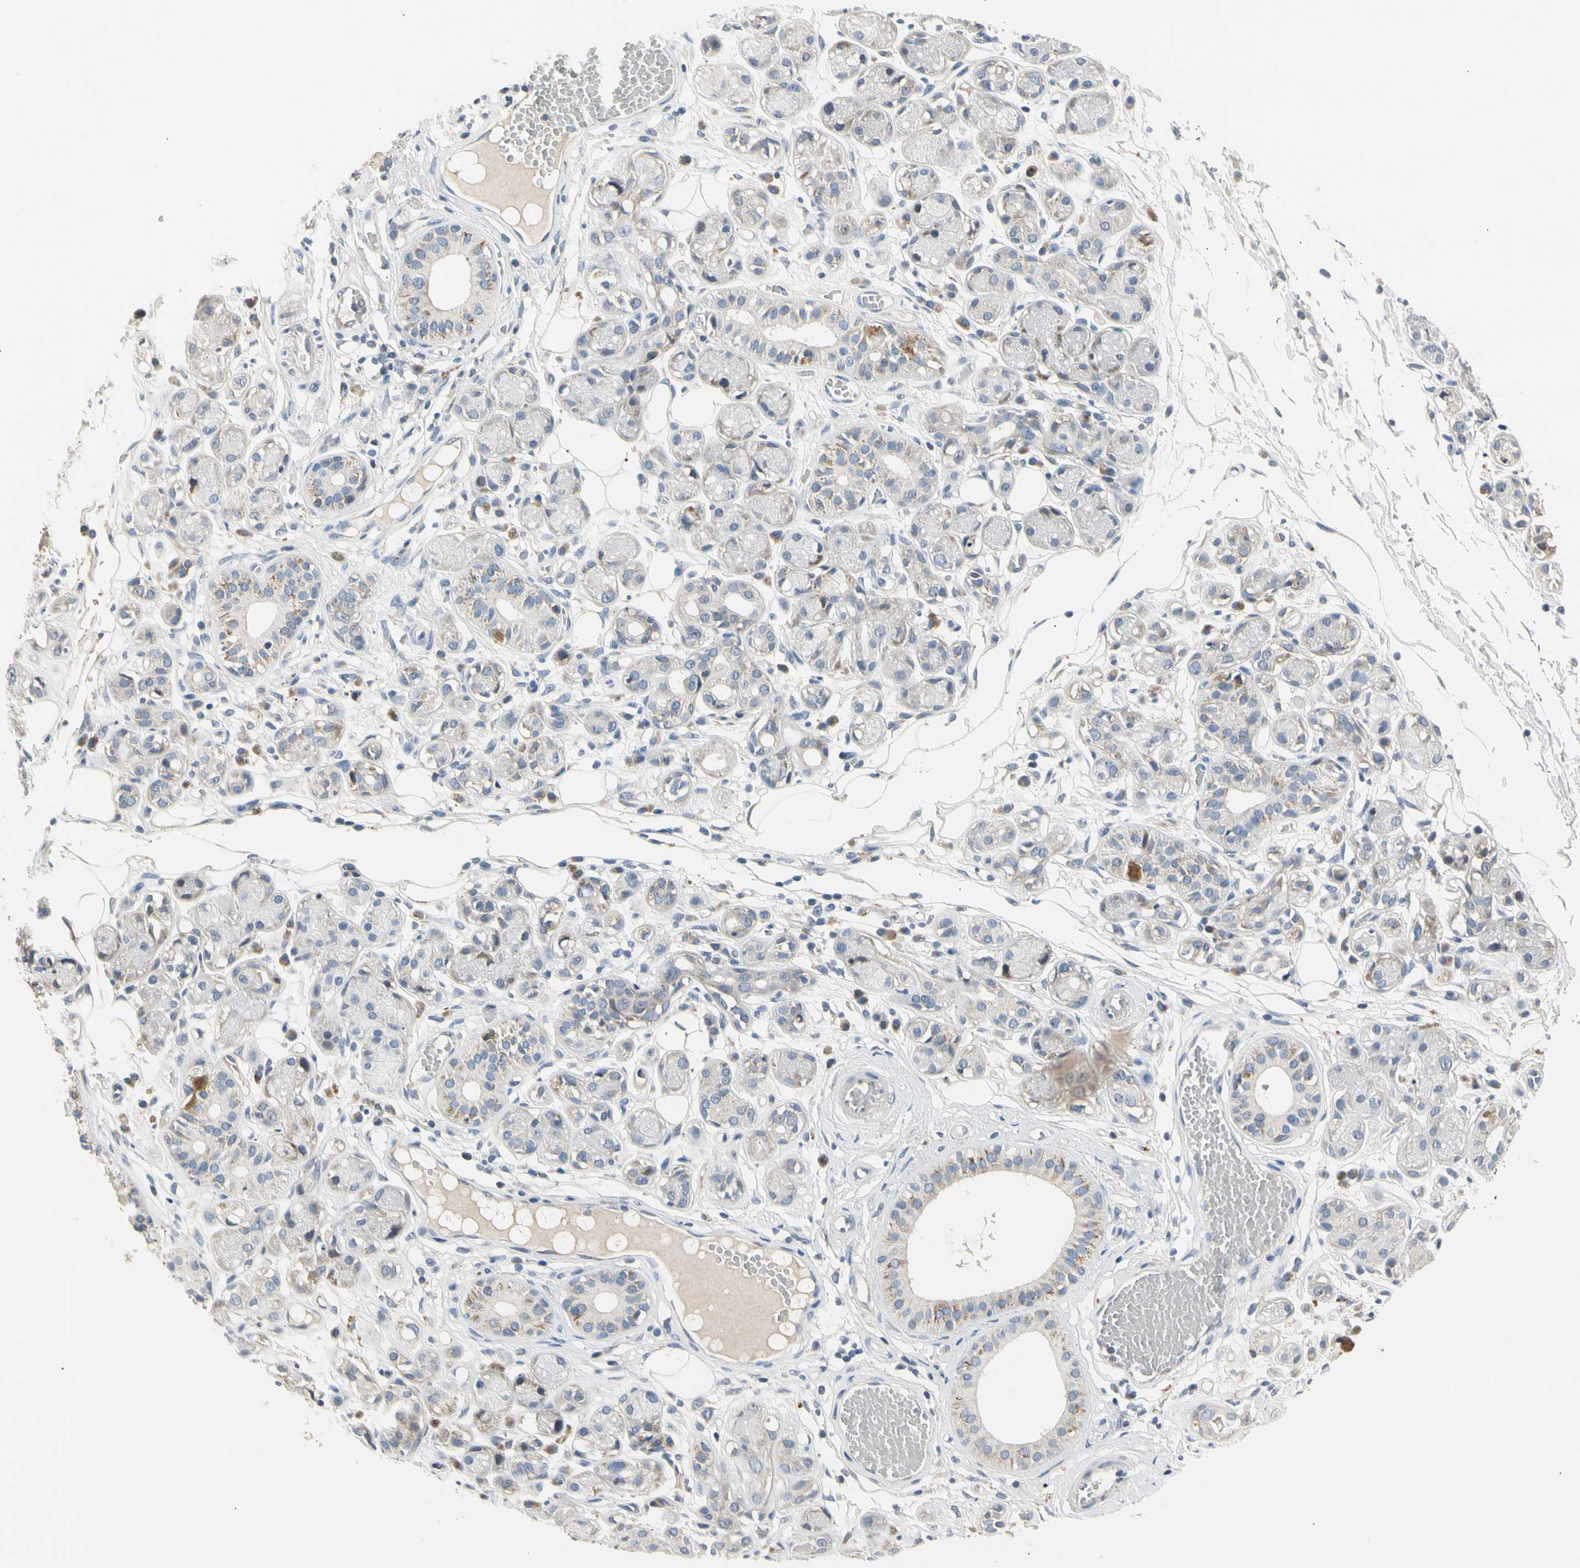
{"staining": {"intensity": "weak", "quantity": "25%-75%", "location": "cytoplasmic/membranous"}, "tissue": "adipose tissue", "cell_type": "Adipocytes", "image_type": "normal", "snomed": [{"axis": "morphology", "description": "Normal tissue, NOS"}, {"axis": "morphology", "description": "Inflammation, NOS"}, {"axis": "topography", "description": "Vascular tissue"}, {"axis": "topography", "description": "Salivary gland"}], "caption": "High-power microscopy captured an immunohistochemistry micrograph of benign adipose tissue, revealing weak cytoplasmic/membranous expression in approximately 25%-75% of adipocytes.", "gene": "NFASC", "patient": {"sex": "female", "age": 75}}